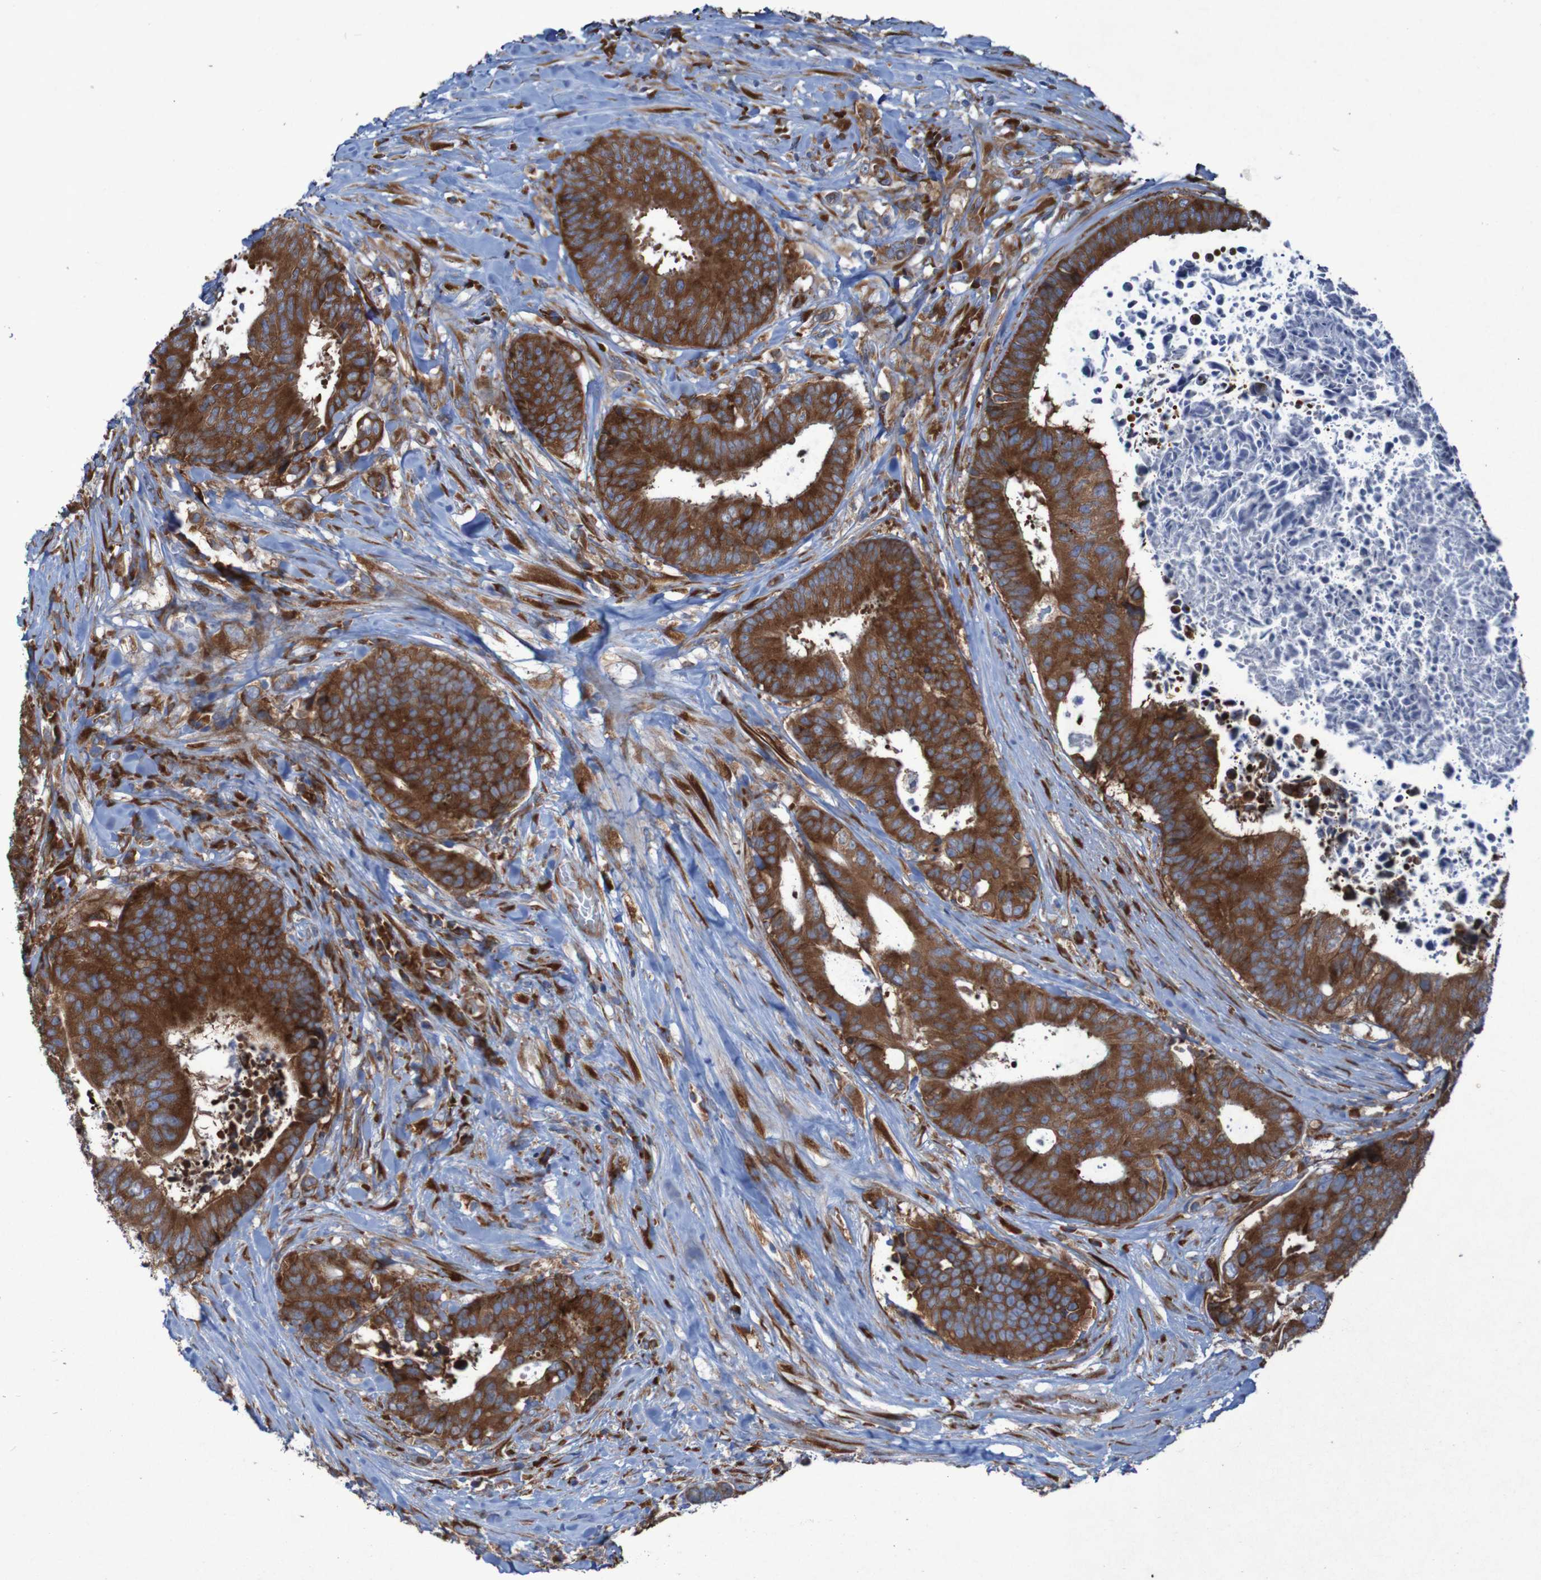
{"staining": {"intensity": "strong", "quantity": ">75%", "location": "cytoplasmic/membranous"}, "tissue": "colorectal cancer", "cell_type": "Tumor cells", "image_type": "cancer", "snomed": [{"axis": "morphology", "description": "Adenocarcinoma, NOS"}, {"axis": "topography", "description": "Rectum"}], "caption": "Approximately >75% of tumor cells in adenocarcinoma (colorectal) demonstrate strong cytoplasmic/membranous protein positivity as visualized by brown immunohistochemical staining.", "gene": "RPL10", "patient": {"sex": "male", "age": 72}}